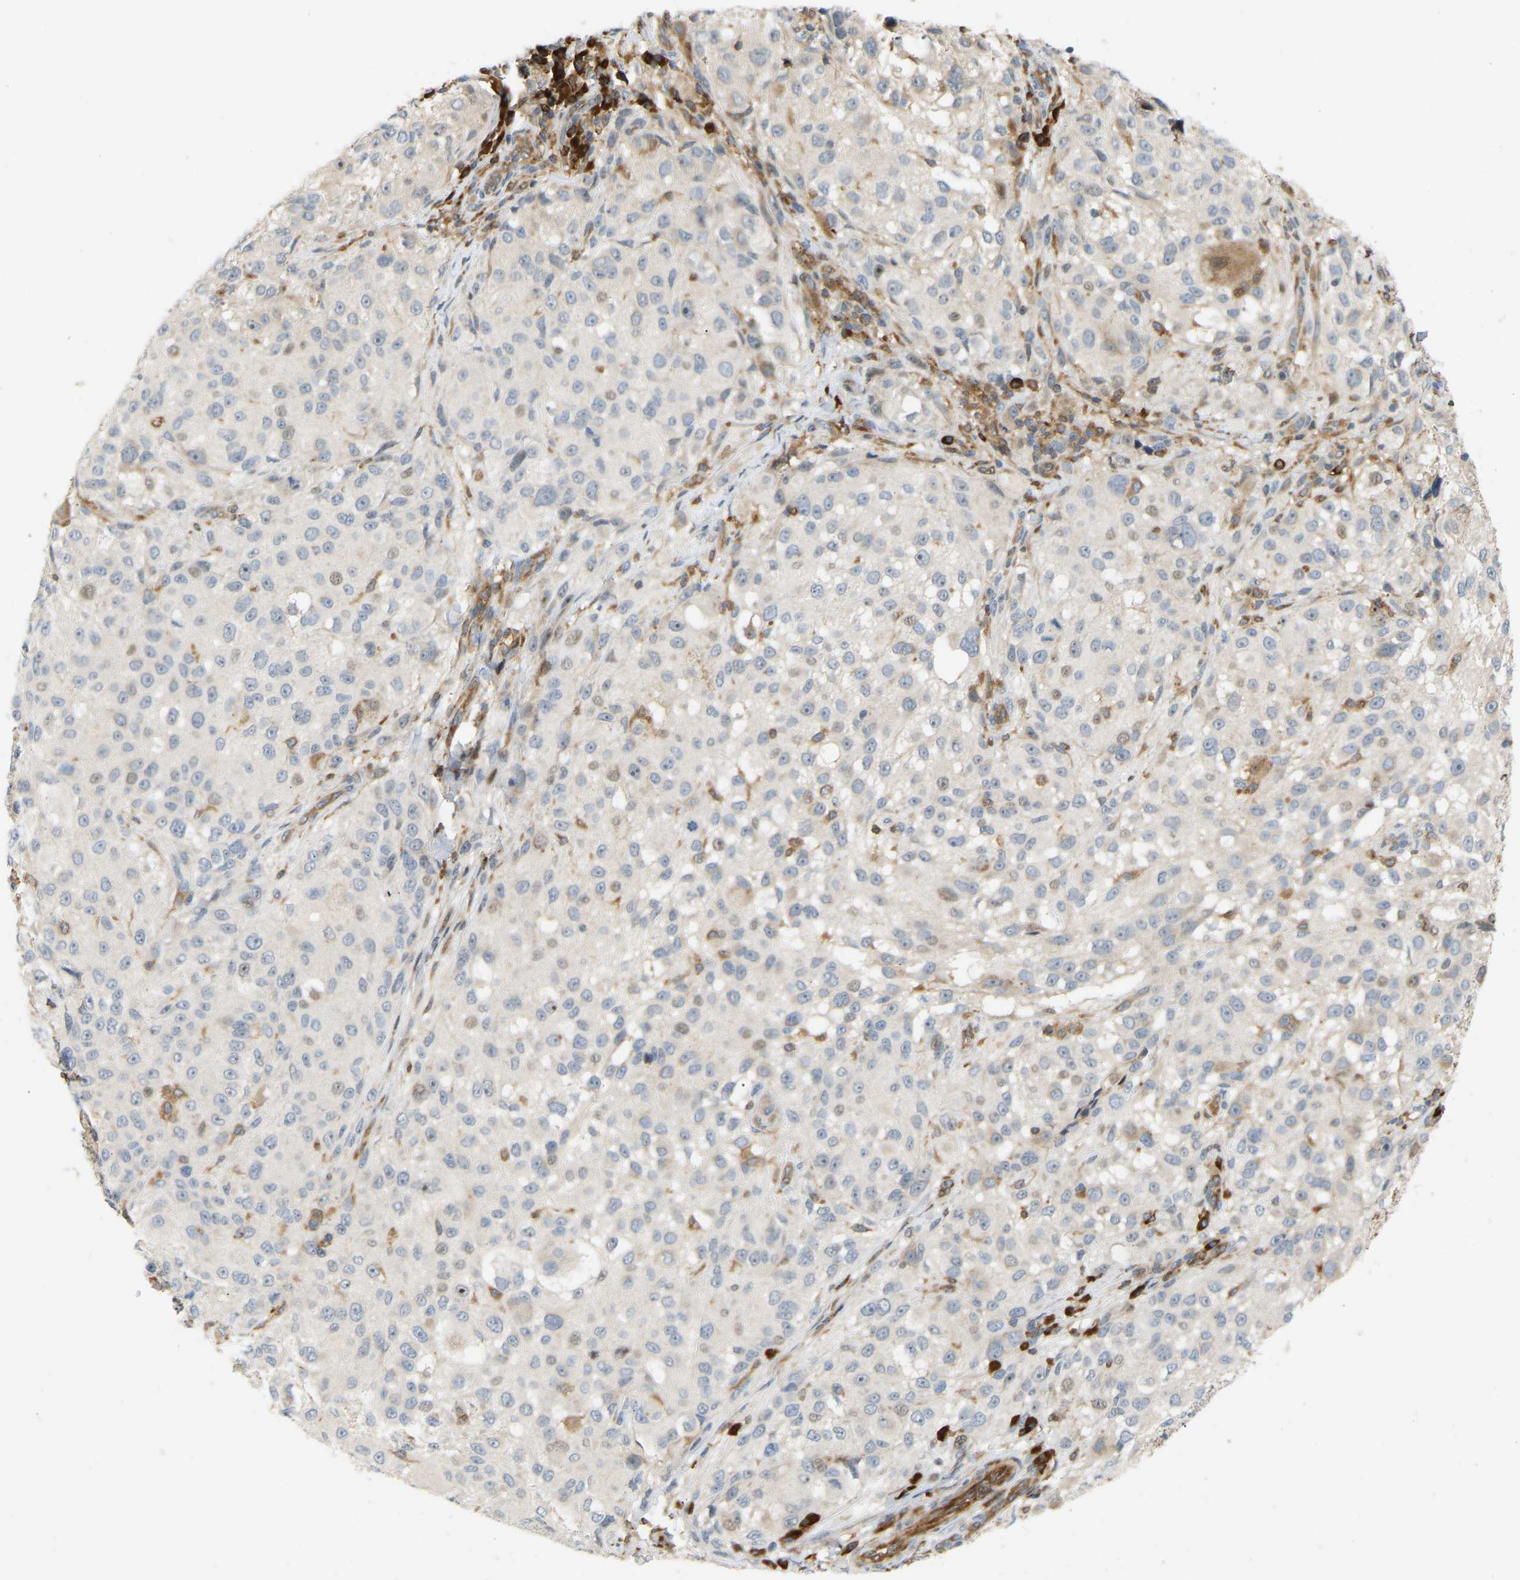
{"staining": {"intensity": "negative", "quantity": "none", "location": "none"}, "tissue": "melanoma", "cell_type": "Tumor cells", "image_type": "cancer", "snomed": [{"axis": "morphology", "description": "Necrosis, NOS"}, {"axis": "morphology", "description": "Malignant melanoma, NOS"}, {"axis": "topography", "description": "Skin"}], "caption": "Immunohistochemical staining of melanoma demonstrates no significant expression in tumor cells. The staining was performed using DAB (3,3'-diaminobenzidine) to visualize the protein expression in brown, while the nuclei were stained in blue with hematoxylin (Magnification: 20x).", "gene": "PLCG2", "patient": {"sex": "female", "age": 87}}